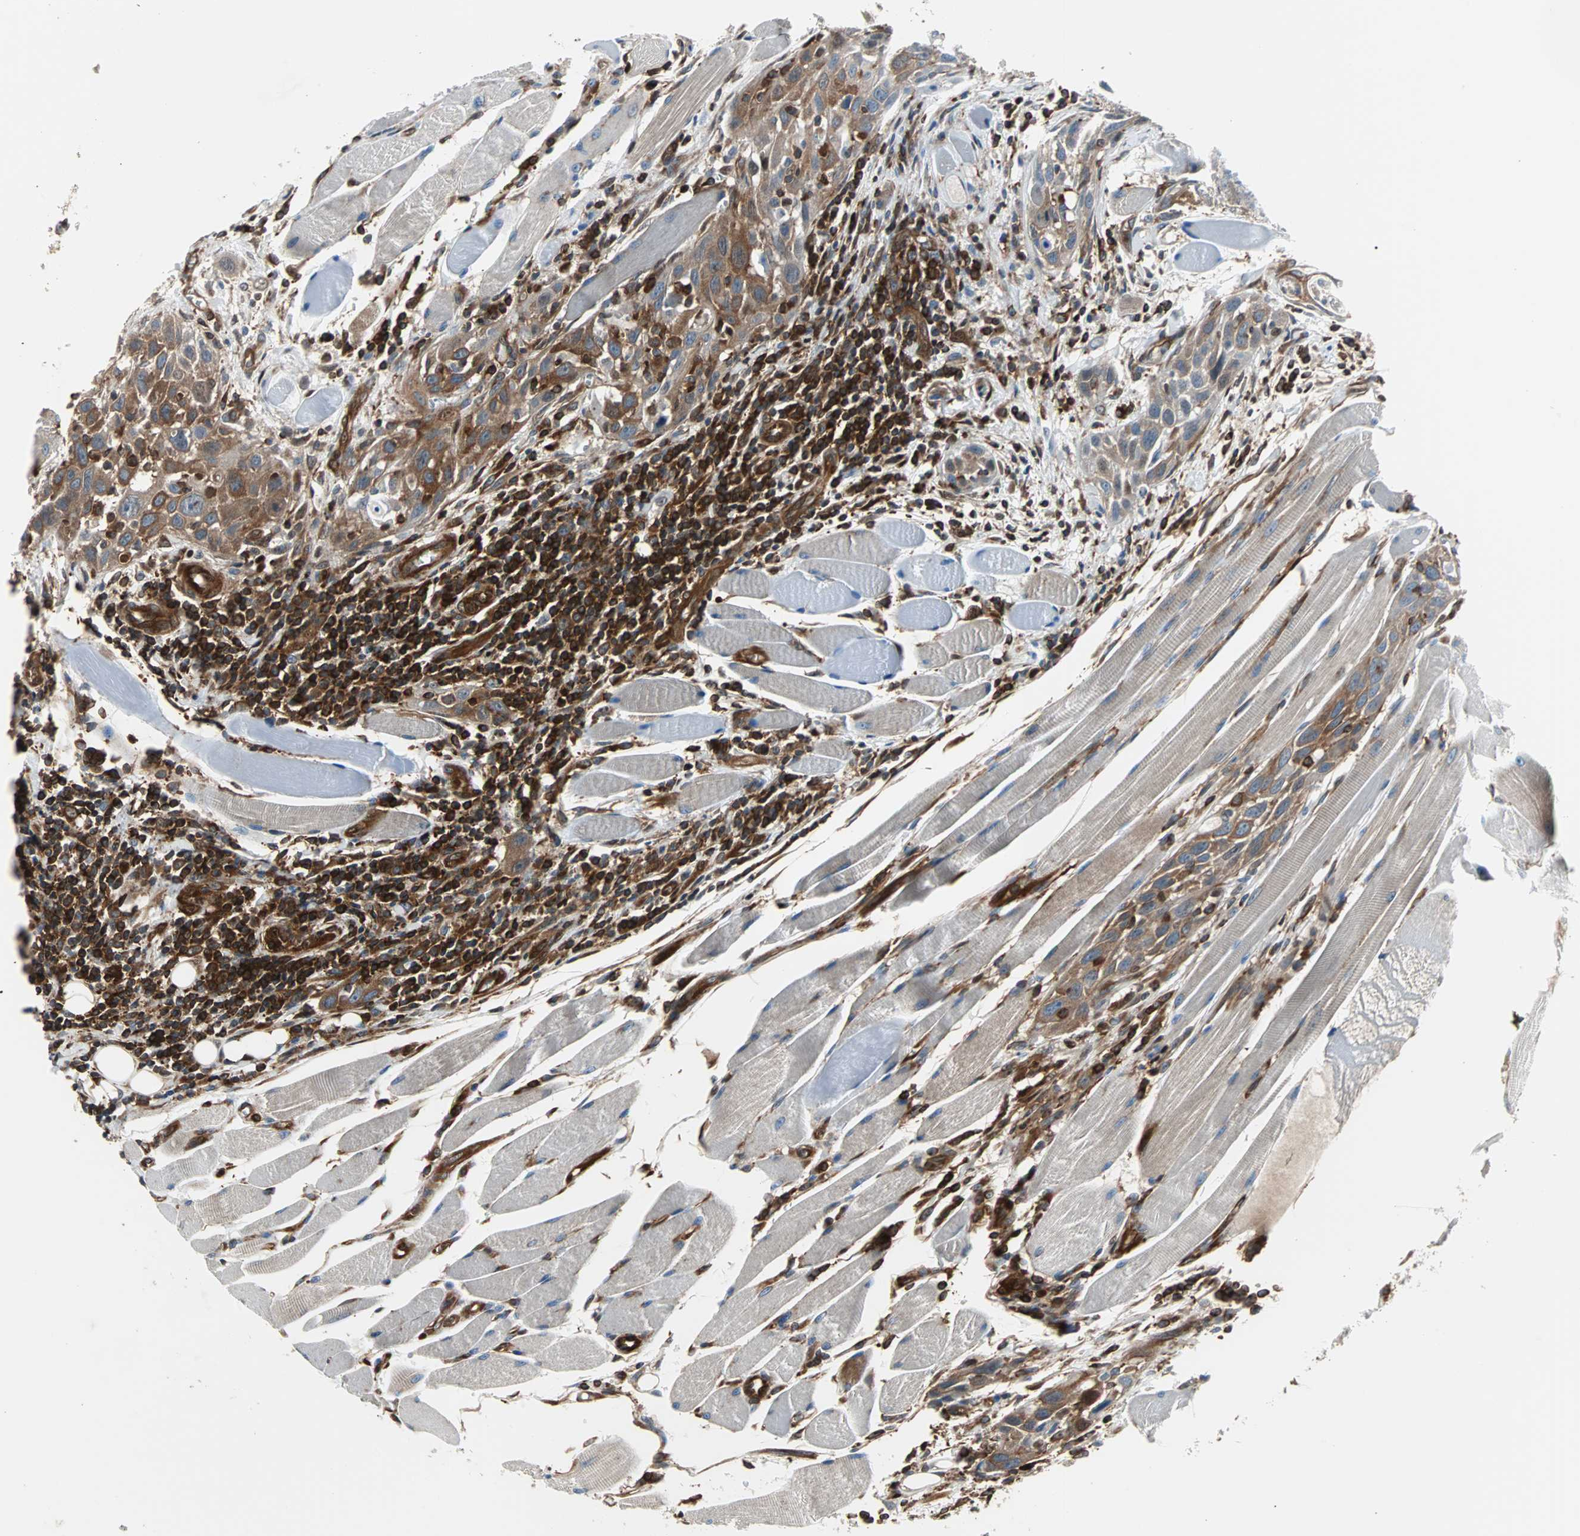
{"staining": {"intensity": "moderate", "quantity": ">75%", "location": "cytoplasmic/membranous"}, "tissue": "head and neck cancer", "cell_type": "Tumor cells", "image_type": "cancer", "snomed": [{"axis": "morphology", "description": "Squamous cell carcinoma, NOS"}, {"axis": "topography", "description": "Oral tissue"}, {"axis": "topography", "description": "Head-Neck"}], "caption": "Human head and neck cancer stained for a protein (brown) displays moderate cytoplasmic/membranous positive positivity in about >75% of tumor cells.", "gene": "RELA", "patient": {"sex": "female", "age": 50}}